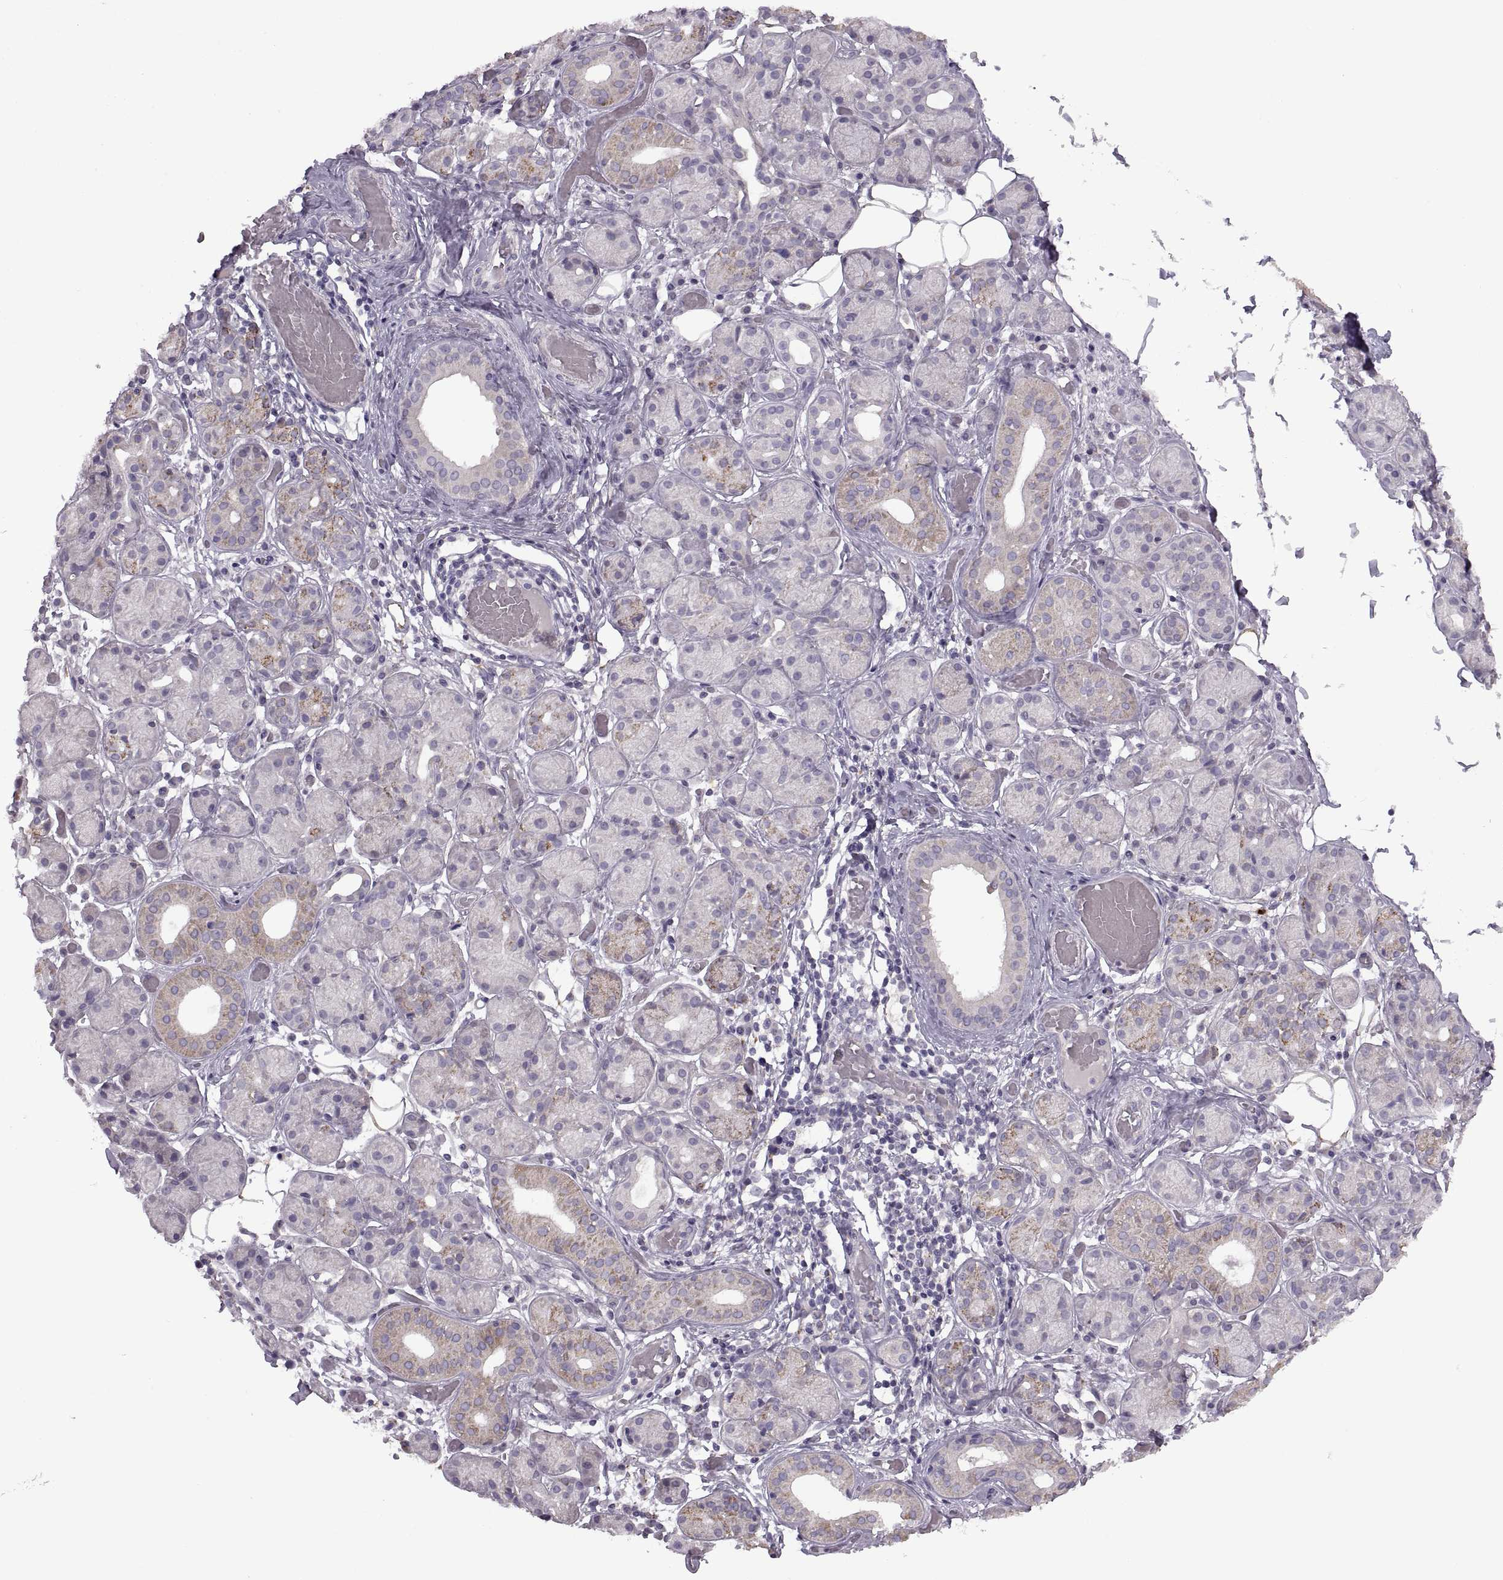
{"staining": {"intensity": "weak", "quantity": "<25%", "location": "cytoplasmic/membranous"}, "tissue": "salivary gland", "cell_type": "Glandular cells", "image_type": "normal", "snomed": [{"axis": "morphology", "description": "Normal tissue, NOS"}, {"axis": "topography", "description": "Salivary gland"}, {"axis": "topography", "description": "Peripheral nerve tissue"}], "caption": "A high-resolution photomicrograph shows immunohistochemistry staining of unremarkable salivary gland, which exhibits no significant staining in glandular cells.", "gene": "PIERCE1", "patient": {"sex": "male", "age": 71}}